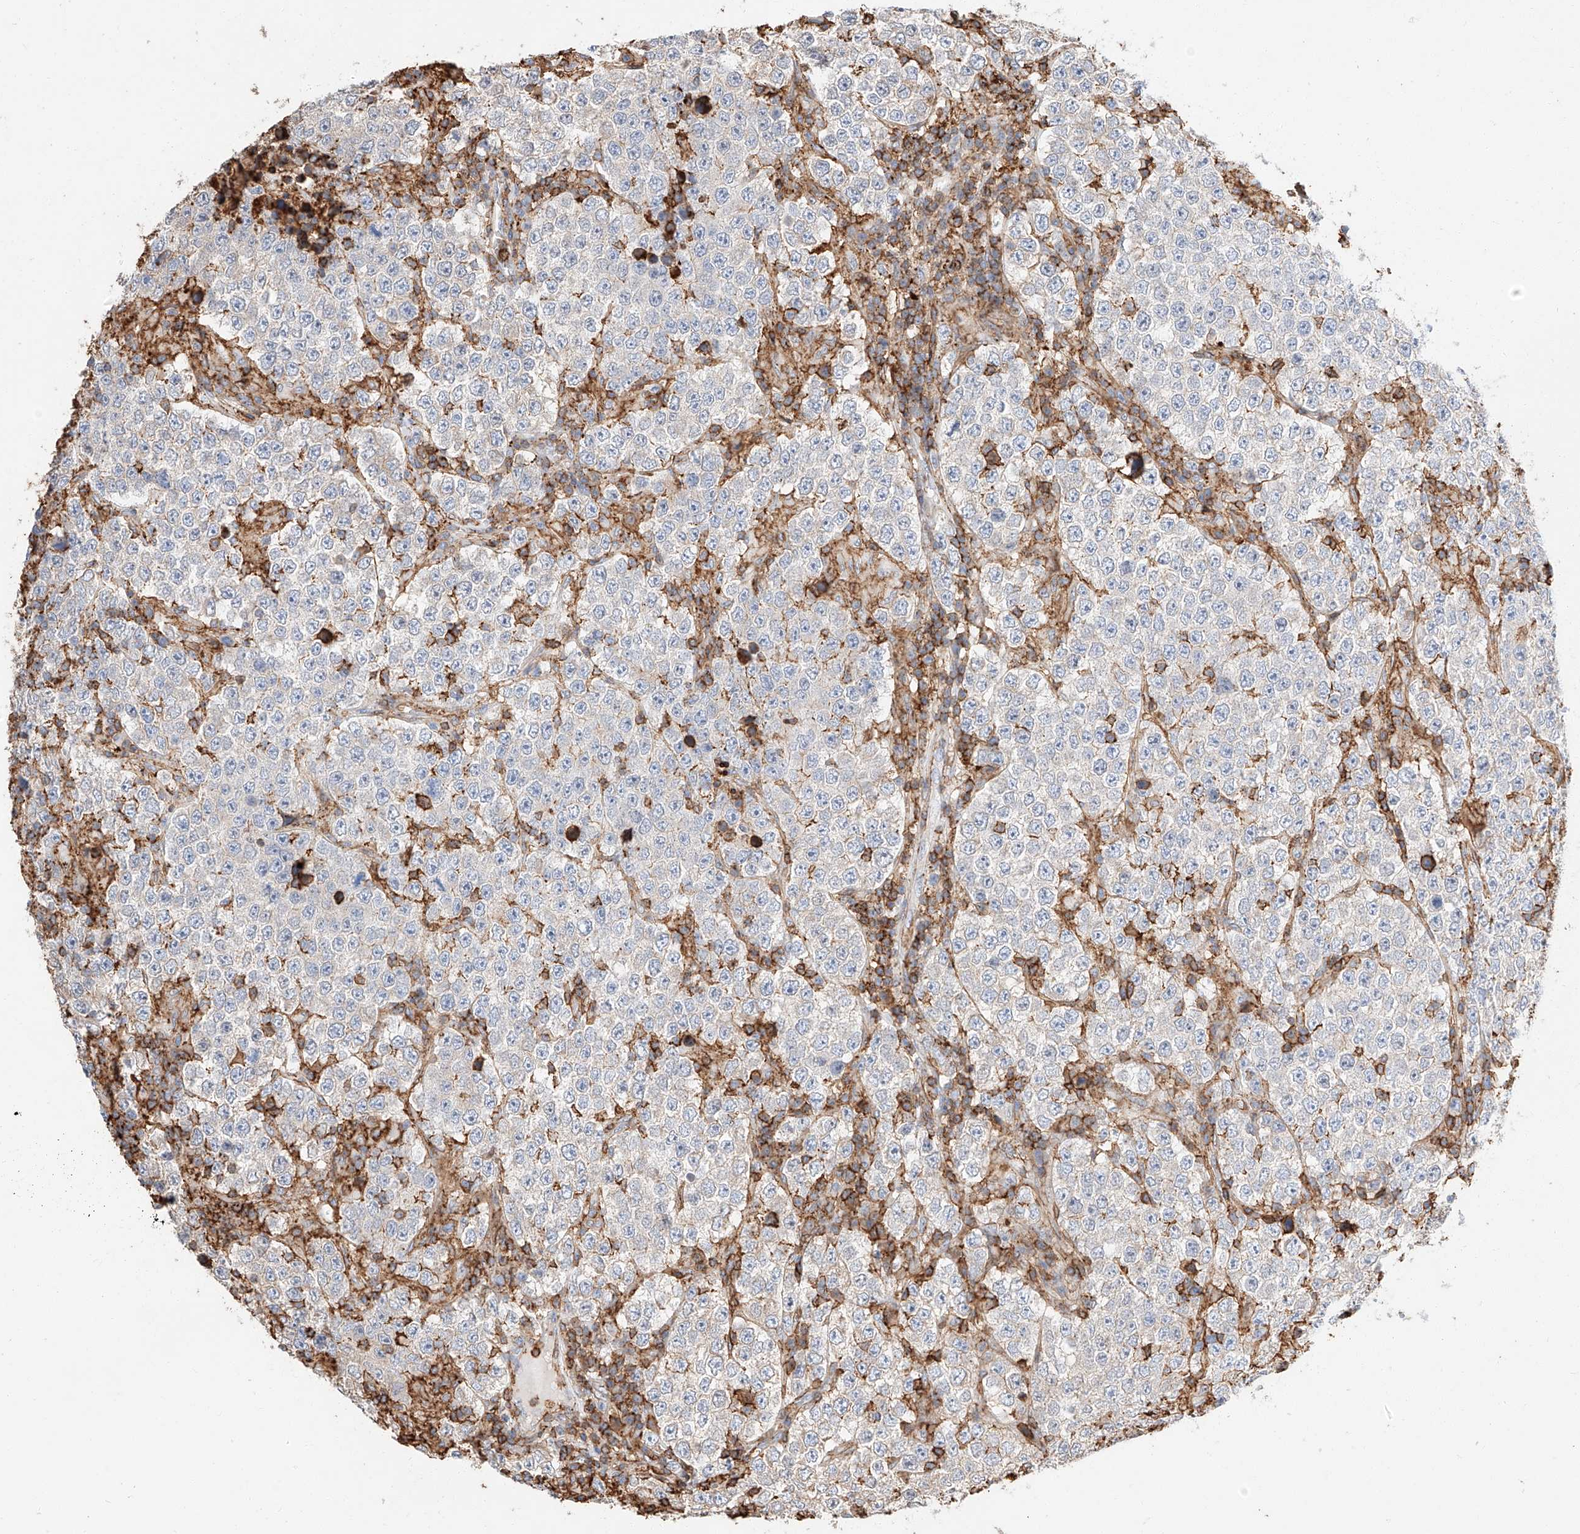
{"staining": {"intensity": "negative", "quantity": "none", "location": "none"}, "tissue": "testis cancer", "cell_type": "Tumor cells", "image_type": "cancer", "snomed": [{"axis": "morphology", "description": "Normal tissue, NOS"}, {"axis": "morphology", "description": "Urothelial carcinoma, High grade"}, {"axis": "morphology", "description": "Seminoma, NOS"}, {"axis": "morphology", "description": "Carcinoma, Embryonal, NOS"}, {"axis": "topography", "description": "Urinary bladder"}, {"axis": "topography", "description": "Testis"}], "caption": "Tumor cells are negative for brown protein staining in testis urothelial carcinoma (high-grade).", "gene": "WFS1", "patient": {"sex": "male", "age": 41}}